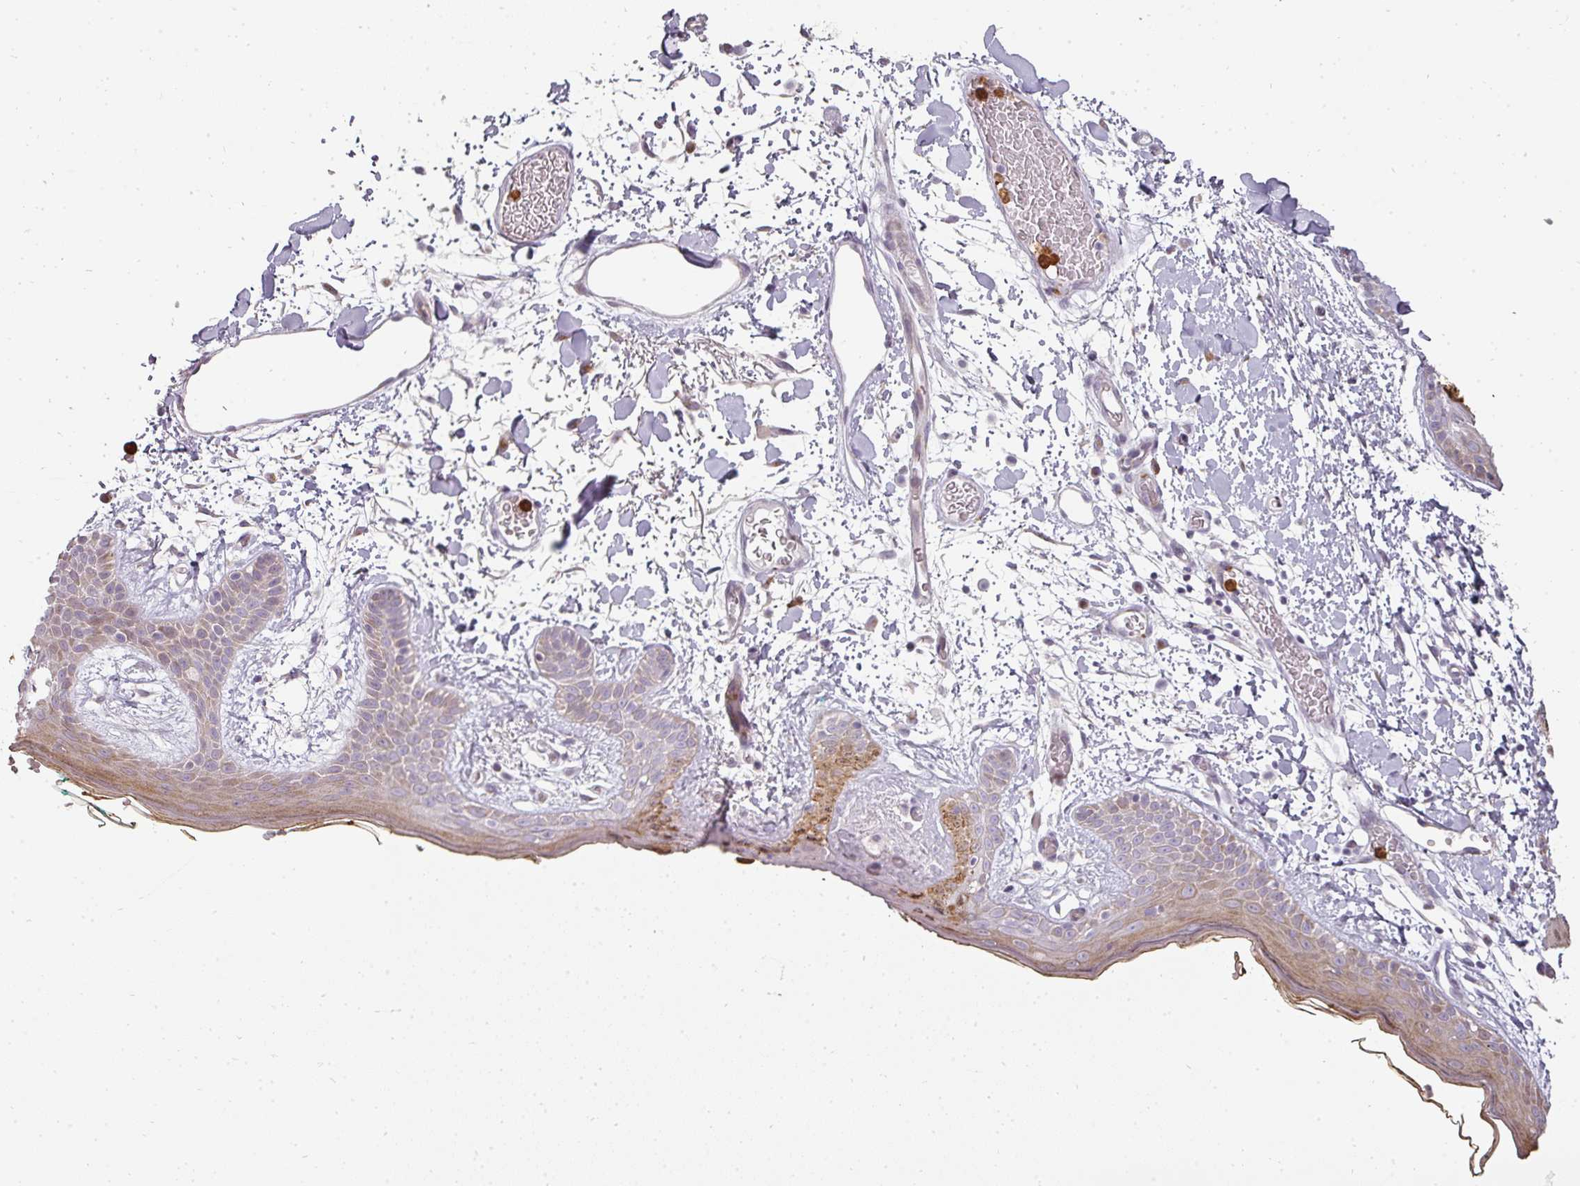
{"staining": {"intensity": "negative", "quantity": "none", "location": "none"}, "tissue": "skin", "cell_type": "Fibroblasts", "image_type": "normal", "snomed": [{"axis": "morphology", "description": "Normal tissue, NOS"}, {"axis": "topography", "description": "Skin"}], "caption": "High magnification brightfield microscopy of normal skin stained with DAB (brown) and counterstained with hematoxylin (blue): fibroblasts show no significant staining. (DAB IHC, high magnification).", "gene": "BIK", "patient": {"sex": "male", "age": 79}}